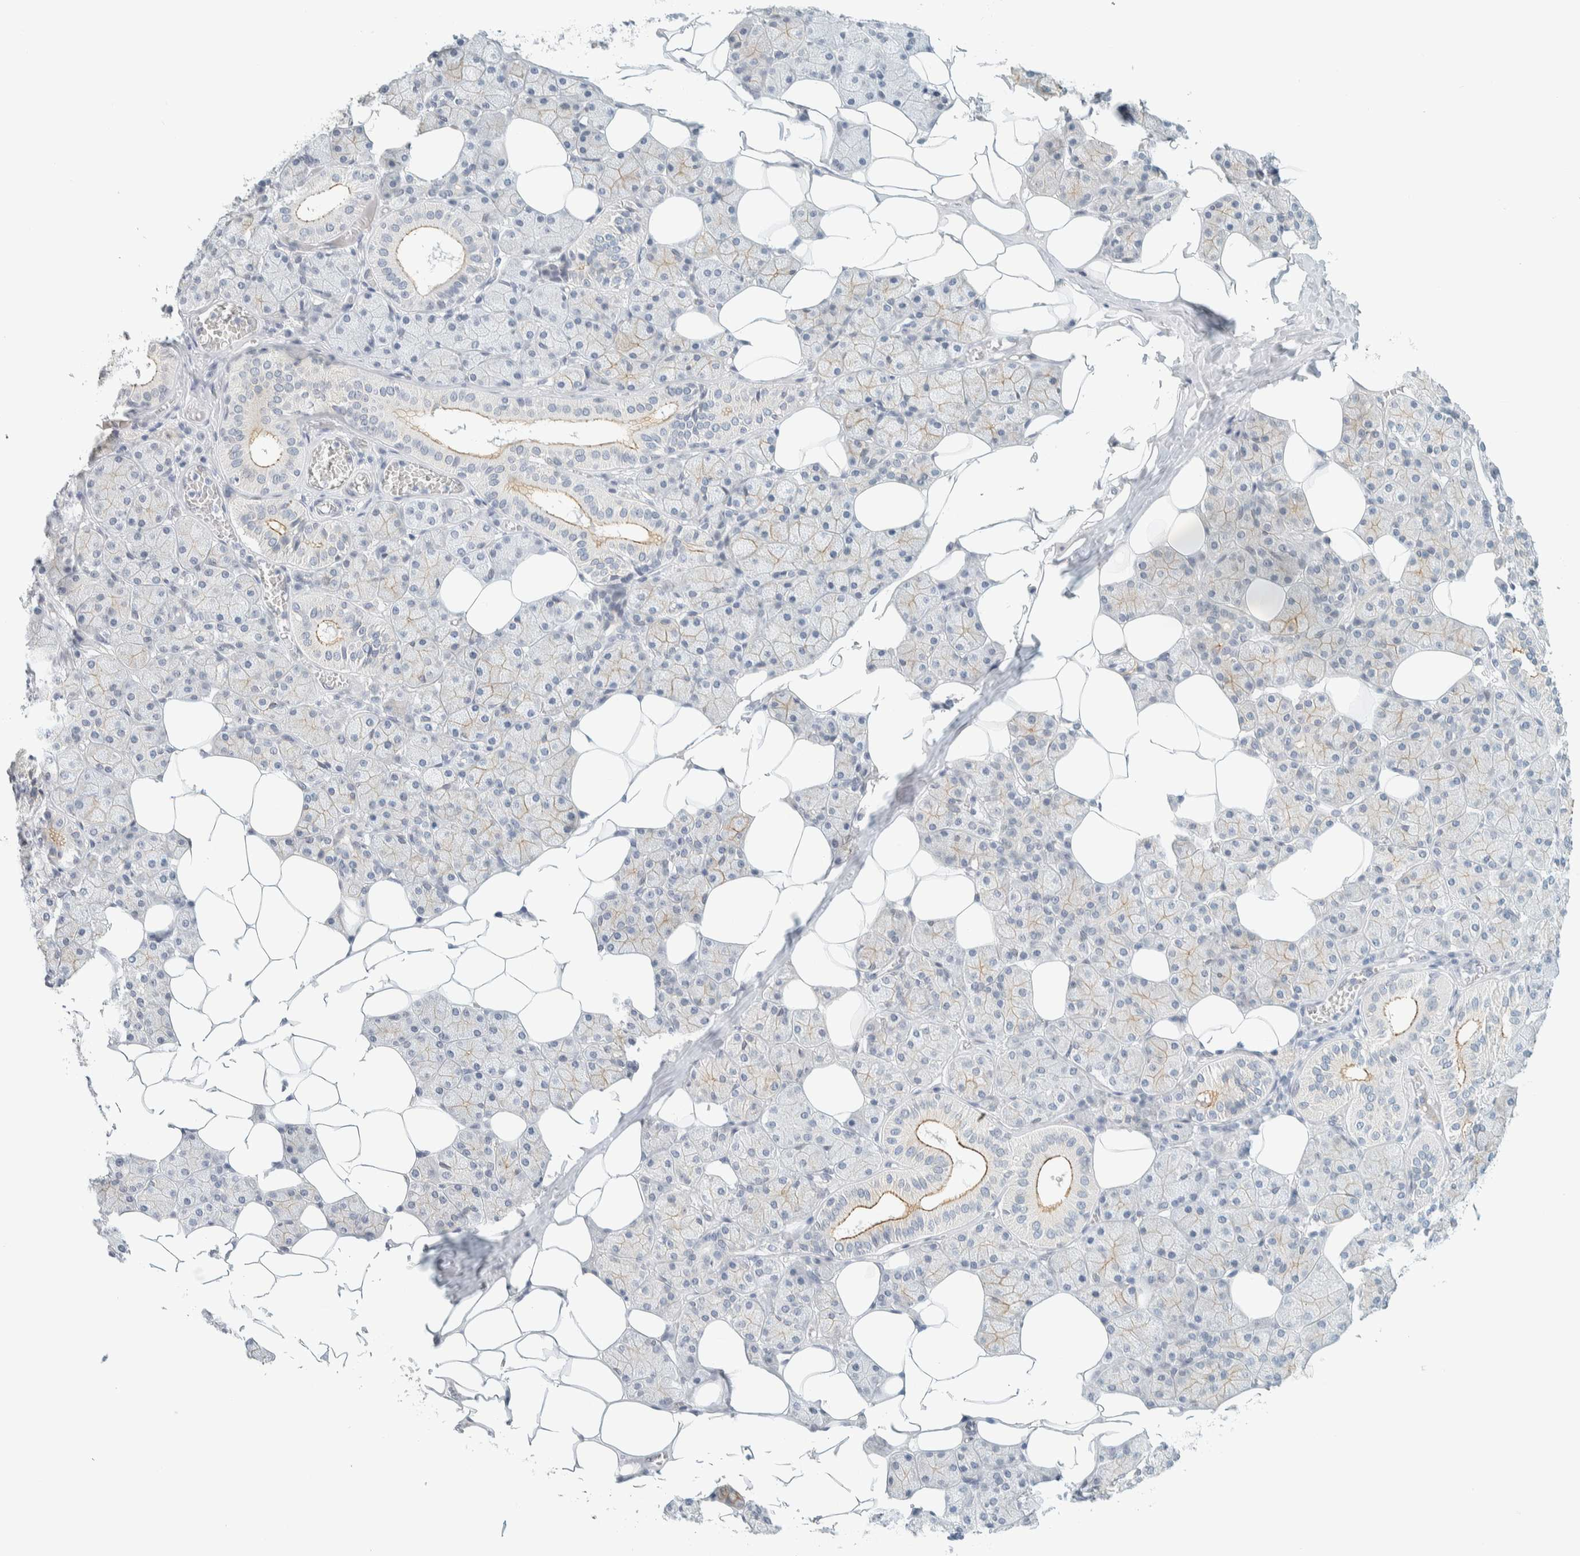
{"staining": {"intensity": "weak", "quantity": "25%-75%", "location": "cytoplasmic/membranous"}, "tissue": "salivary gland", "cell_type": "Glandular cells", "image_type": "normal", "snomed": [{"axis": "morphology", "description": "Normal tissue, NOS"}, {"axis": "topography", "description": "Salivary gland"}], "caption": "A brown stain shows weak cytoplasmic/membranous staining of a protein in glandular cells of benign human salivary gland. The staining is performed using DAB (3,3'-diaminobenzidine) brown chromogen to label protein expression. The nuclei are counter-stained blue using hematoxylin.", "gene": "C1QTNF12", "patient": {"sex": "female", "age": 33}}